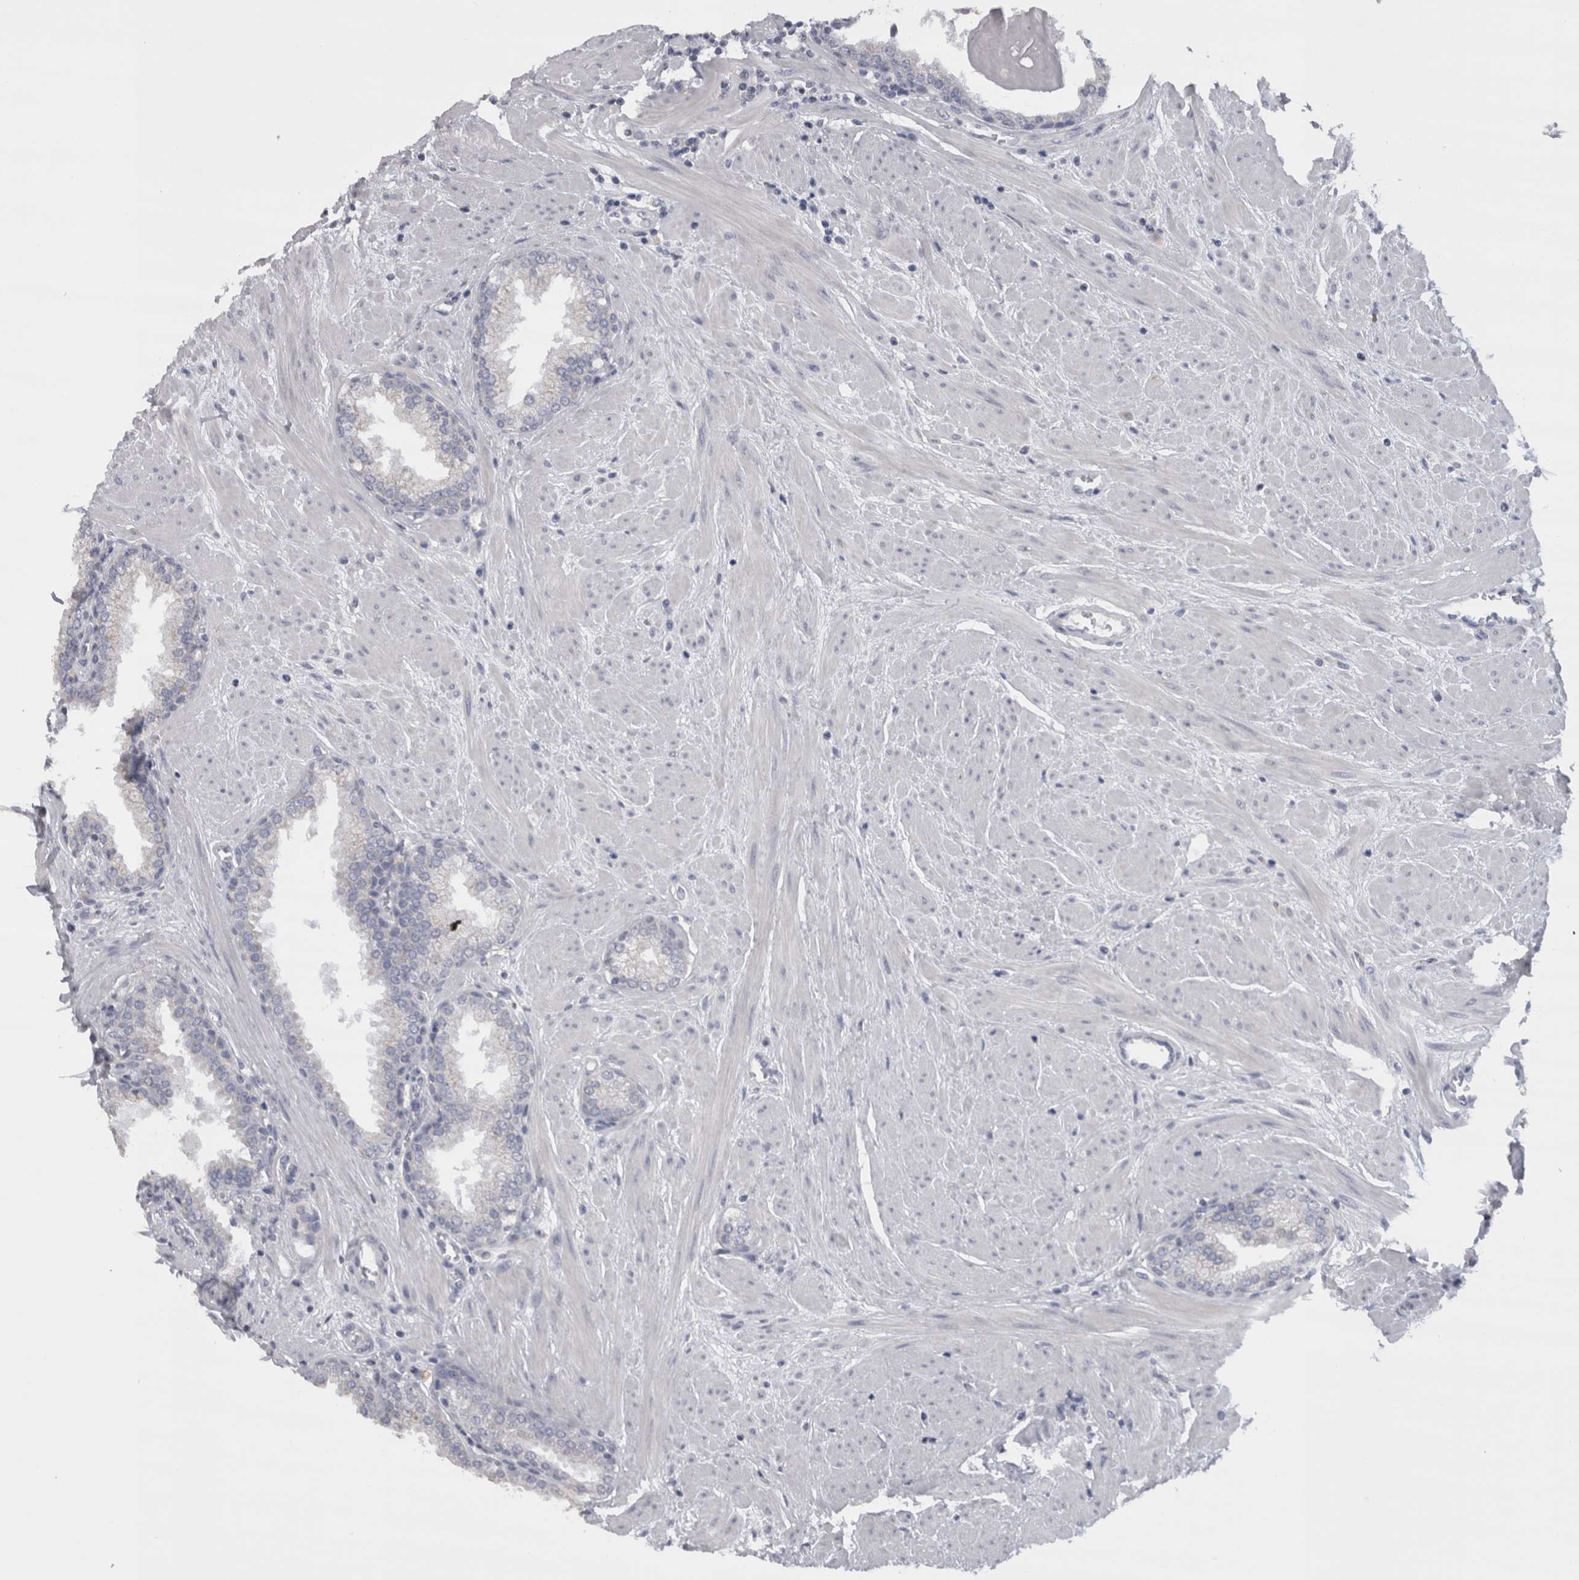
{"staining": {"intensity": "weak", "quantity": "<25%", "location": "cytoplasmic/membranous"}, "tissue": "prostate", "cell_type": "Glandular cells", "image_type": "normal", "snomed": [{"axis": "morphology", "description": "Normal tissue, NOS"}, {"axis": "topography", "description": "Prostate"}], "caption": "This is a image of IHC staining of normal prostate, which shows no expression in glandular cells. Brightfield microscopy of immunohistochemistry stained with DAB (3,3'-diaminobenzidine) (brown) and hematoxylin (blue), captured at high magnification.", "gene": "DHRS4", "patient": {"sex": "male", "age": 51}}